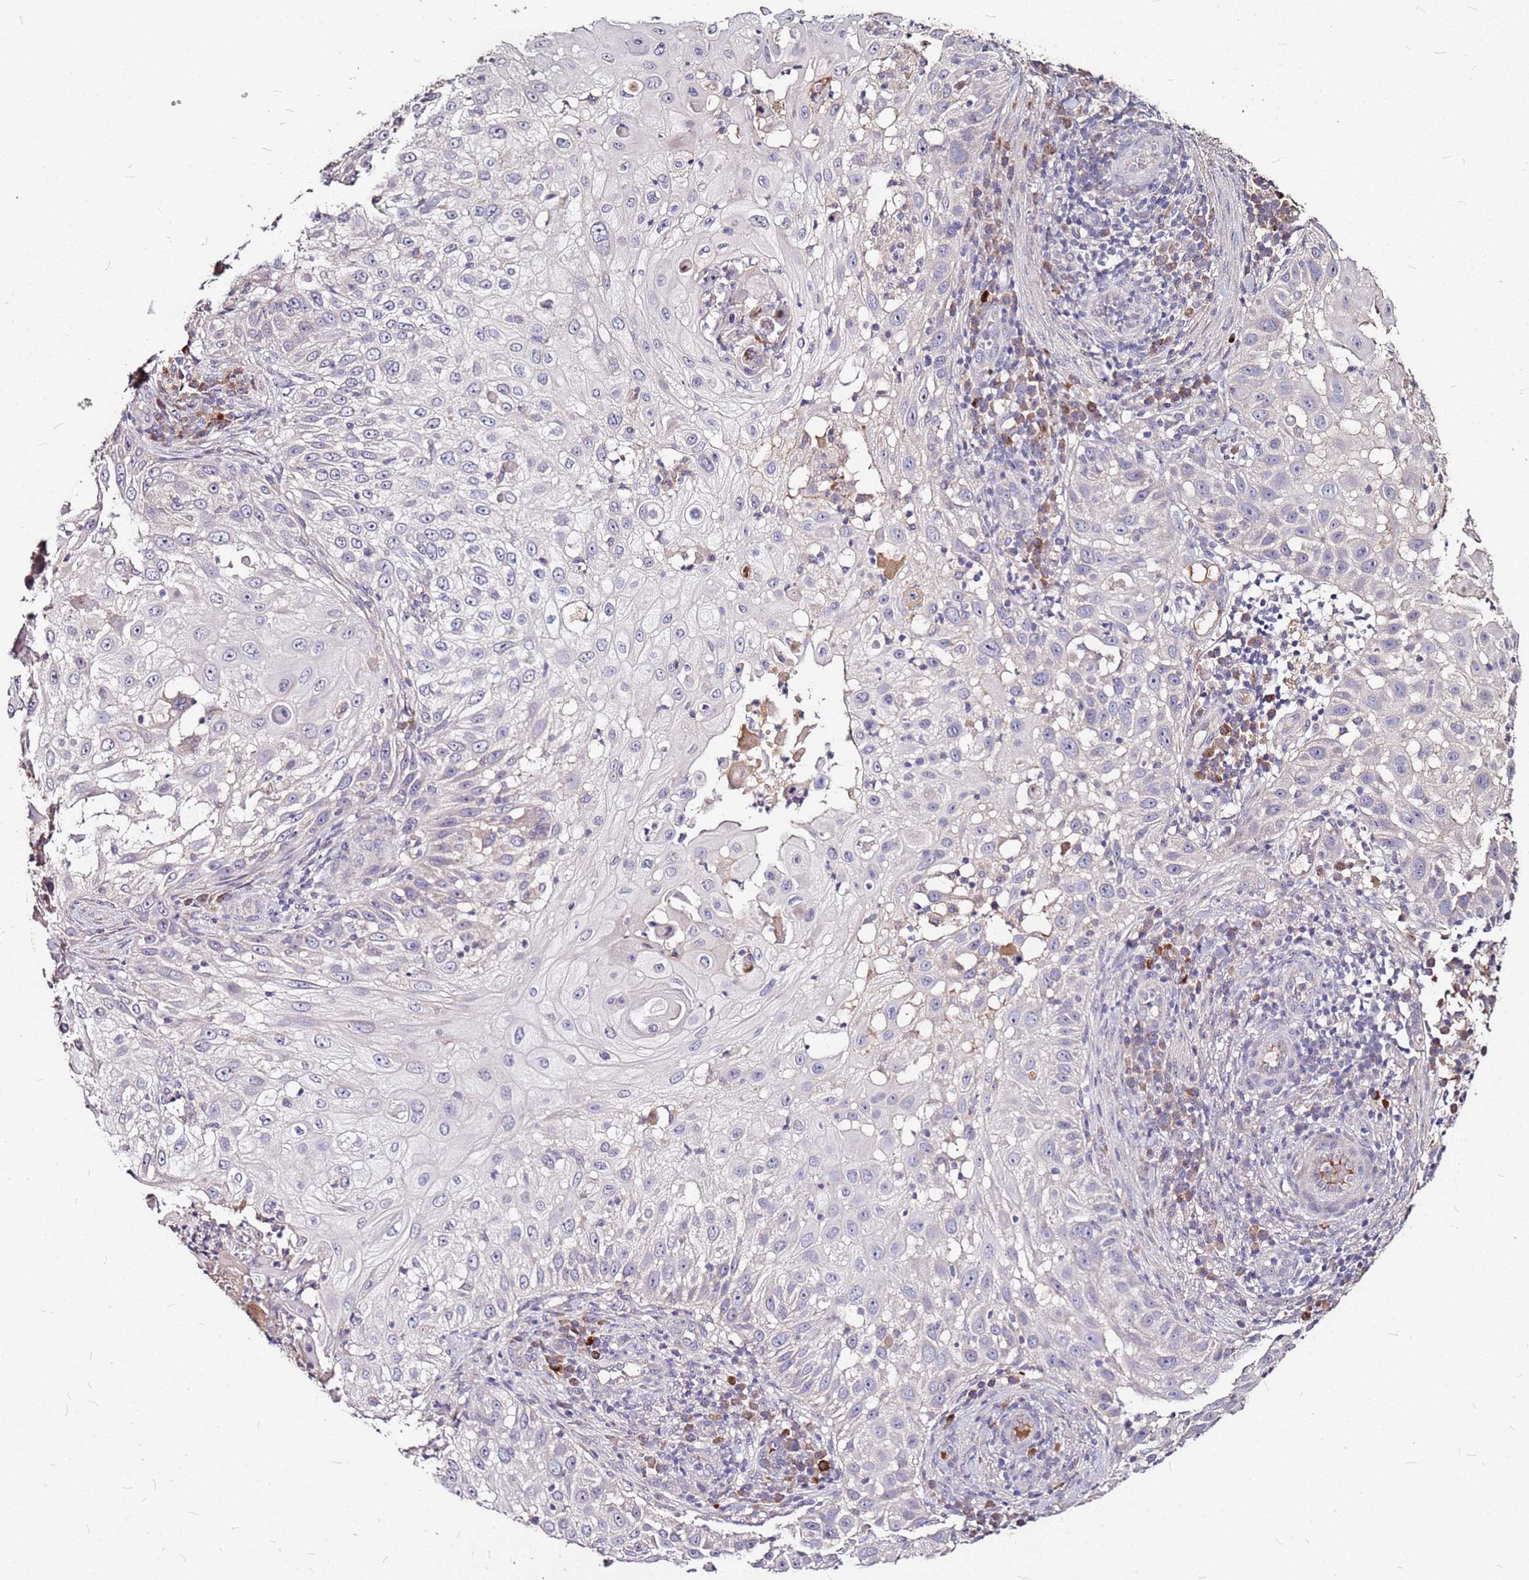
{"staining": {"intensity": "negative", "quantity": "none", "location": "none"}, "tissue": "skin cancer", "cell_type": "Tumor cells", "image_type": "cancer", "snomed": [{"axis": "morphology", "description": "Squamous cell carcinoma, NOS"}, {"axis": "topography", "description": "Skin"}], "caption": "A micrograph of human skin cancer is negative for staining in tumor cells.", "gene": "DCDC2C", "patient": {"sex": "female", "age": 44}}